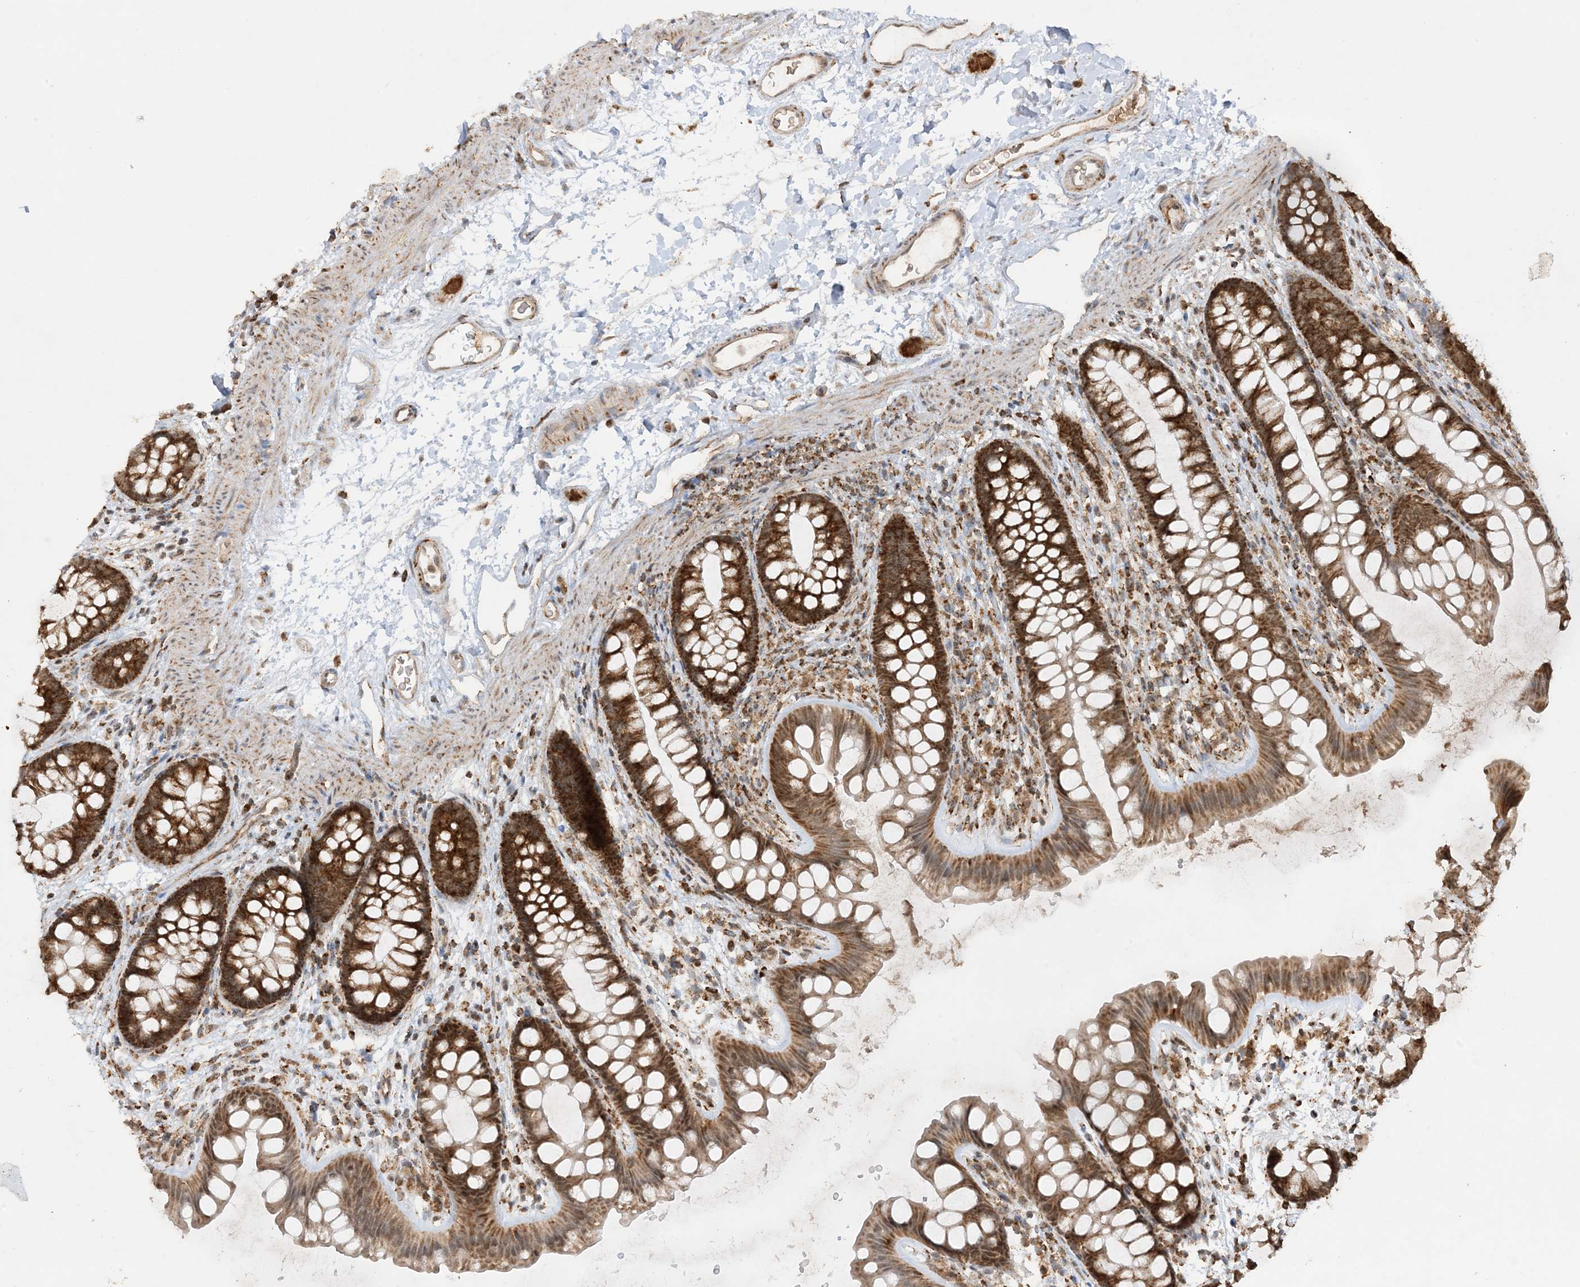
{"staining": {"intensity": "moderate", "quantity": ">75%", "location": "cytoplasmic/membranous"}, "tissue": "colon", "cell_type": "Endothelial cells", "image_type": "normal", "snomed": [{"axis": "morphology", "description": "Normal tissue, NOS"}, {"axis": "topography", "description": "Colon"}], "caption": "Protein analysis of benign colon reveals moderate cytoplasmic/membranous staining in approximately >75% of endothelial cells.", "gene": "NDUFAF3", "patient": {"sex": "female", "age": 62}}